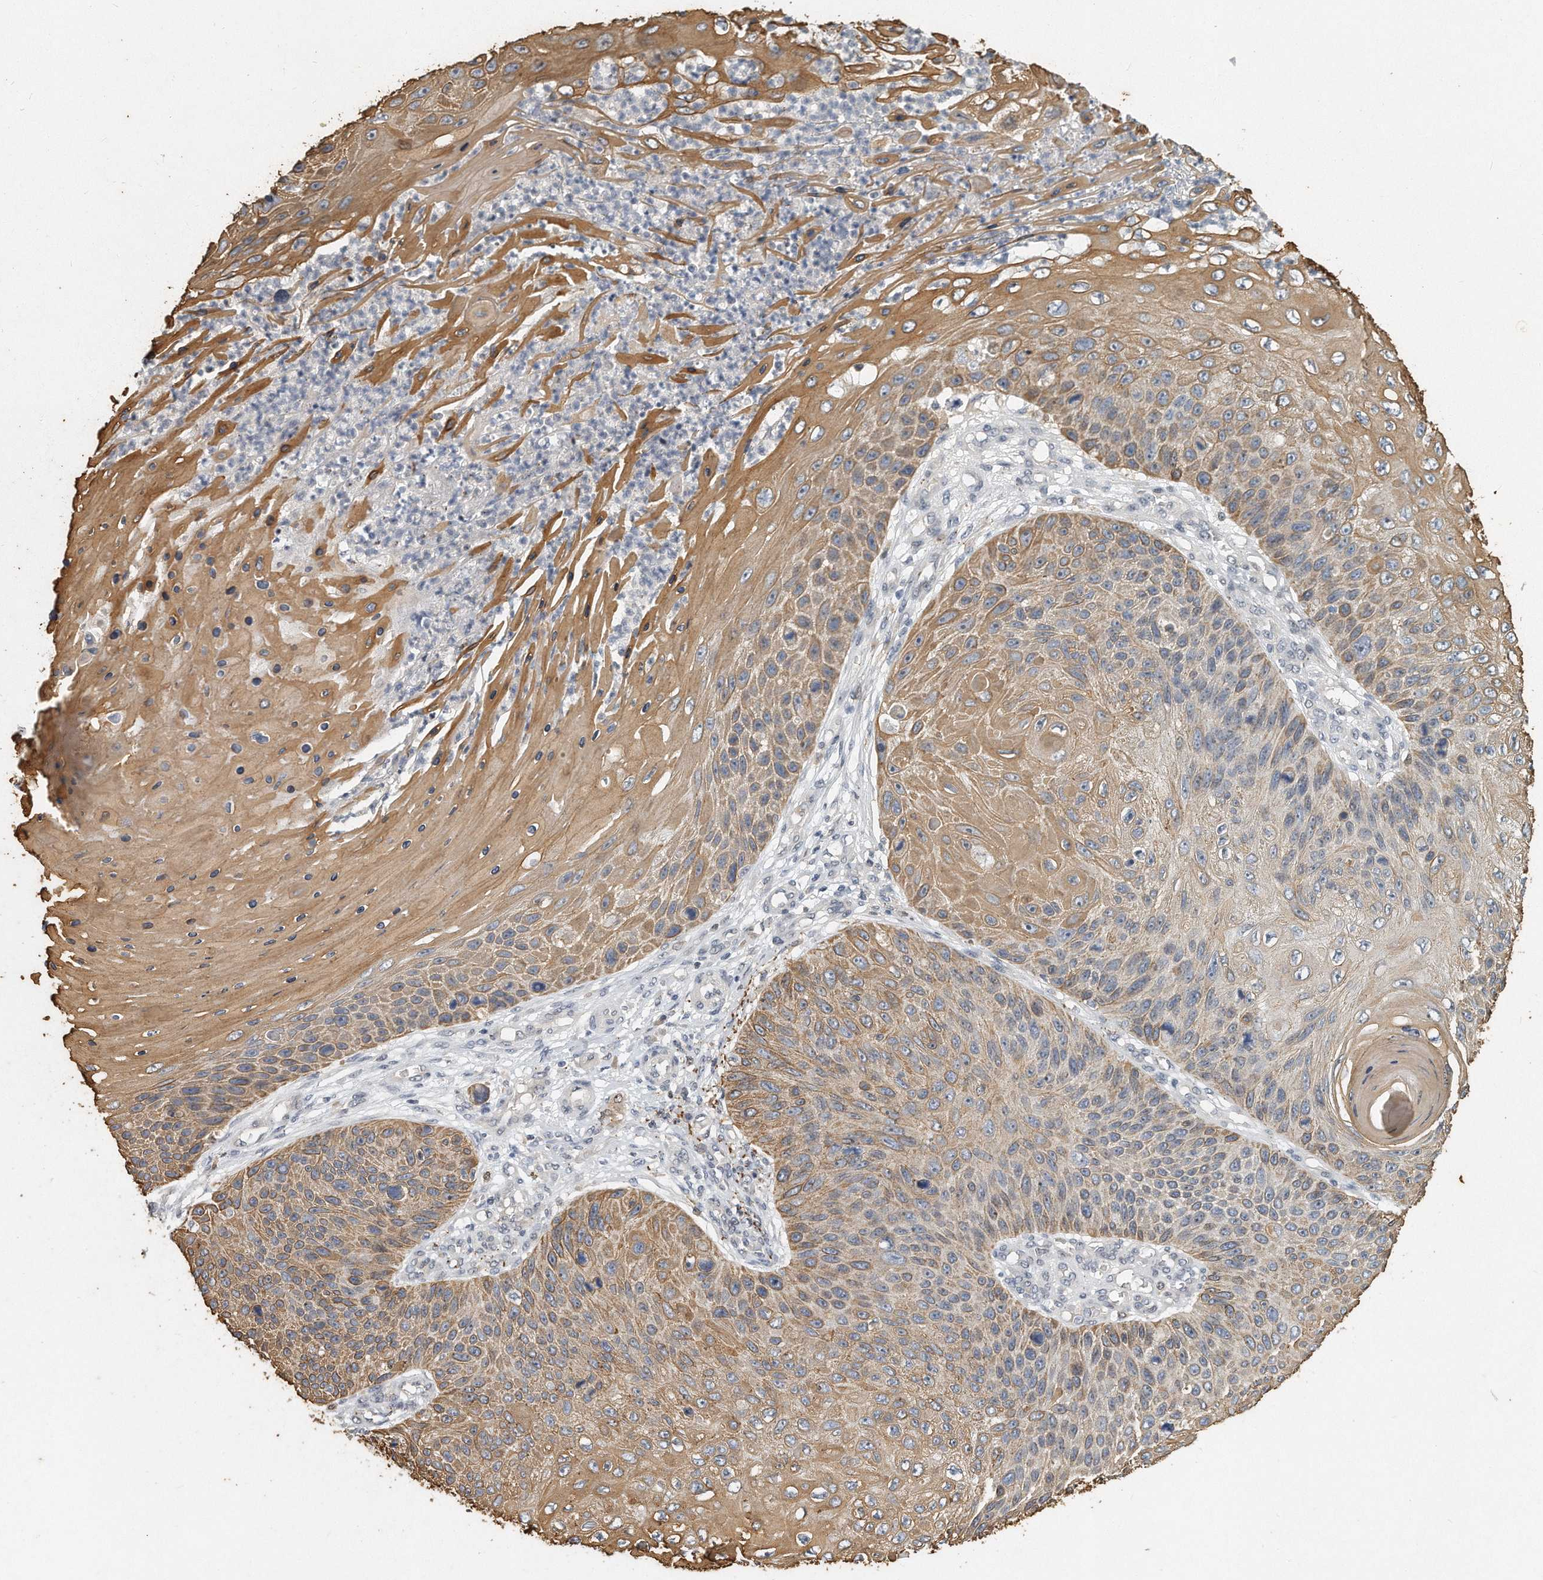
{"staining": {"intensity": "moderate", "quantity": ">75%", "location": "cytoplasmic/membranous"}, "tissue": "skin cancer", "cell_type": "Tumor cells", "image_type": "cancer", "snomed": [{"axis": "morphology", "description": "Squamous cell carcinoma, NOS"}, {"axis": "topography", "description": "Skin"}], "caption": "Immunohistochemistry (DAB (3,3'-diaminobenzidine)) staining of human squamous cell carcinoma (skin) demonstrates moderate cytoplasmic/membranous protein positivity in about >75% of tumor cells. (DAB (3,3'-diaminobenzidine) IHC, brown staining for protein, blue staining for nuclei).", "gene": "CAMK1", "patient": {"sex": "female", "age": 88}}